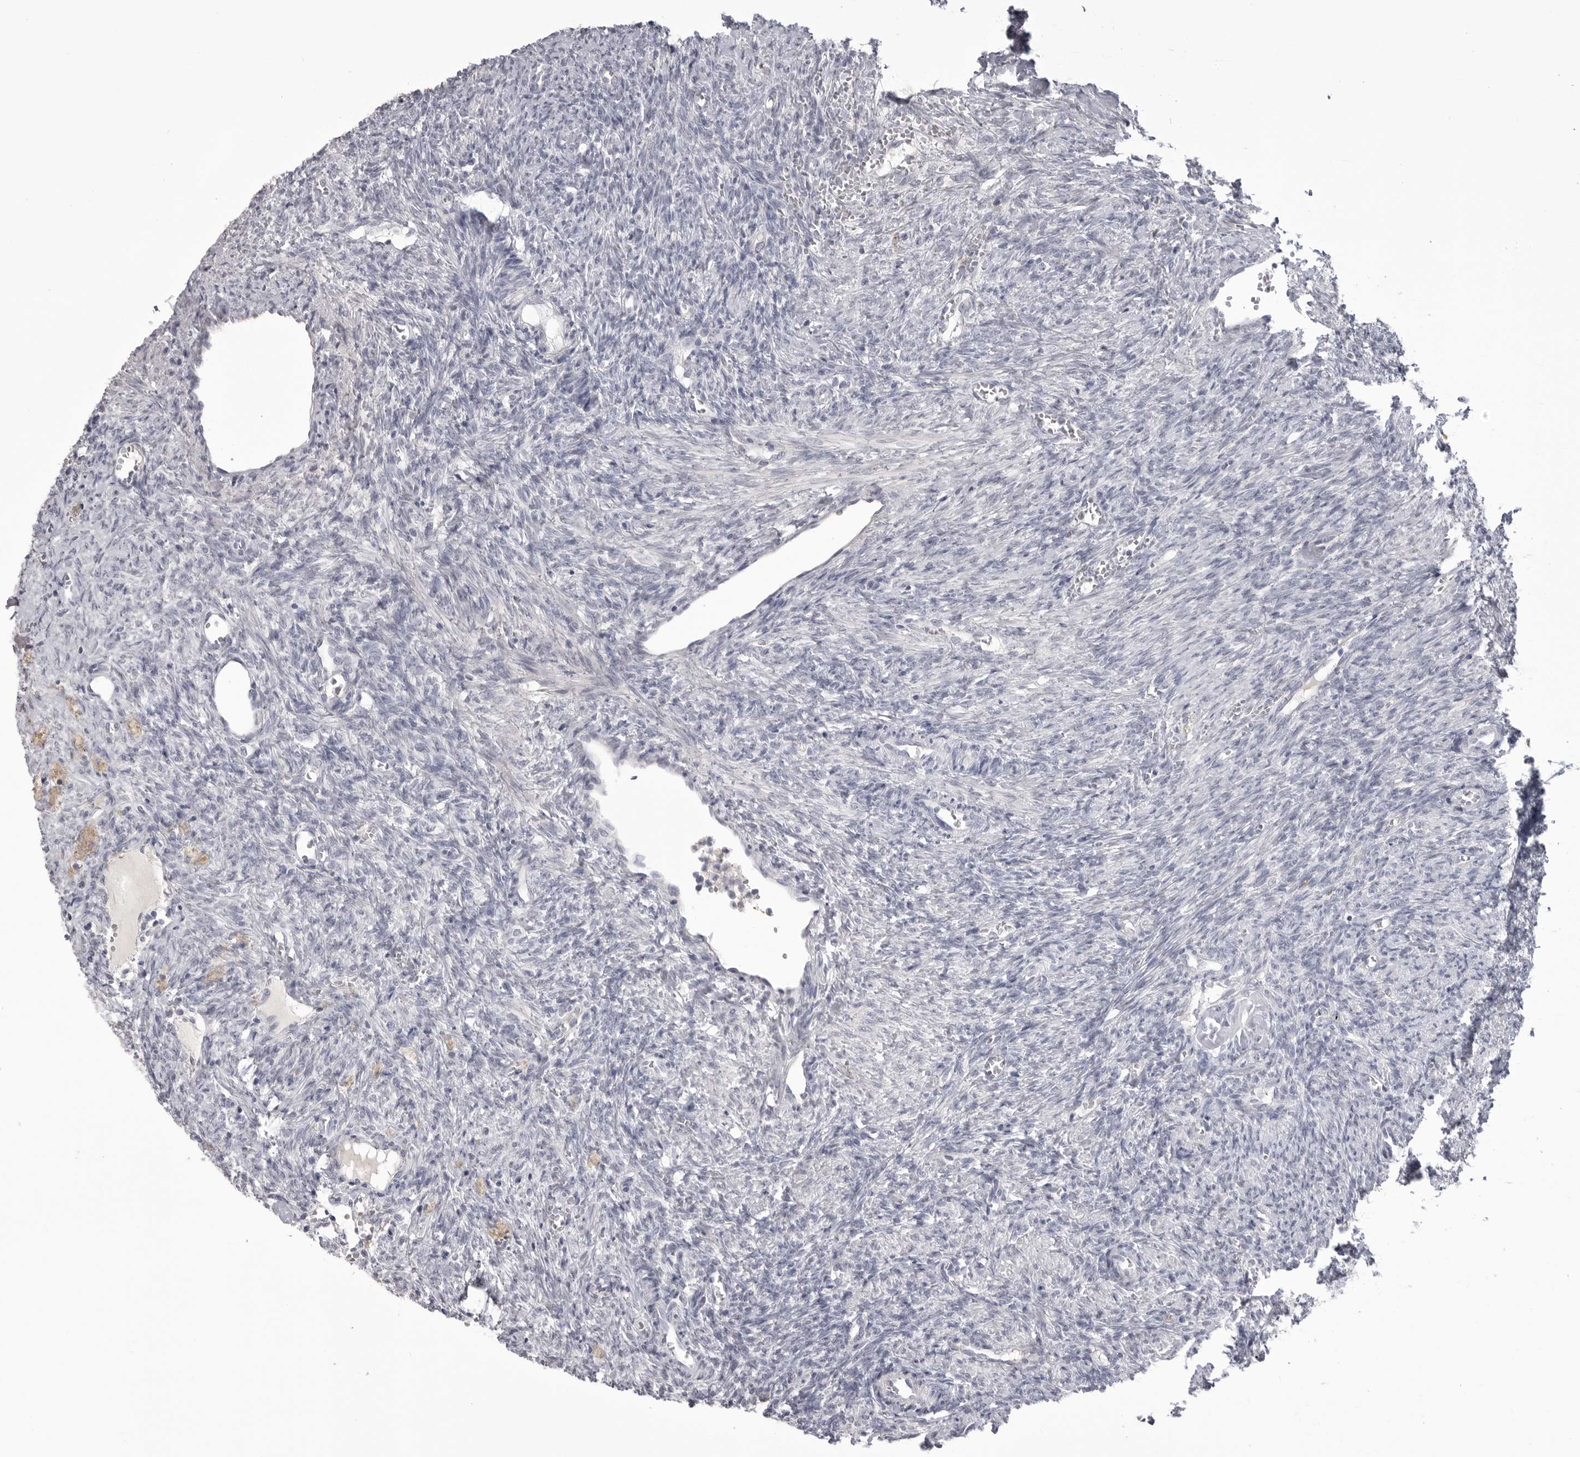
{"staining": {"intensity": "negative", "quantity": "none", "location": "none"}, "tissue": "ovary", "cell_type": "Ovarian stroma cells", "image_type": "normal", "snomed": [{"axis": "morphology", "description": "Normal tissue, NOS"}, {"axis": "topography", "description": "Ovary"}], "caption": "Immunohistochemical staining of unremarkable human ovary reveals no significant positivity in ovarian stroma cells. The staining is performed using DAB brown chromogen with nuclei counter-stained in using hematoxylin.", "gene": "TIMP1", "patient": {"sex": "female", "age": 41}}